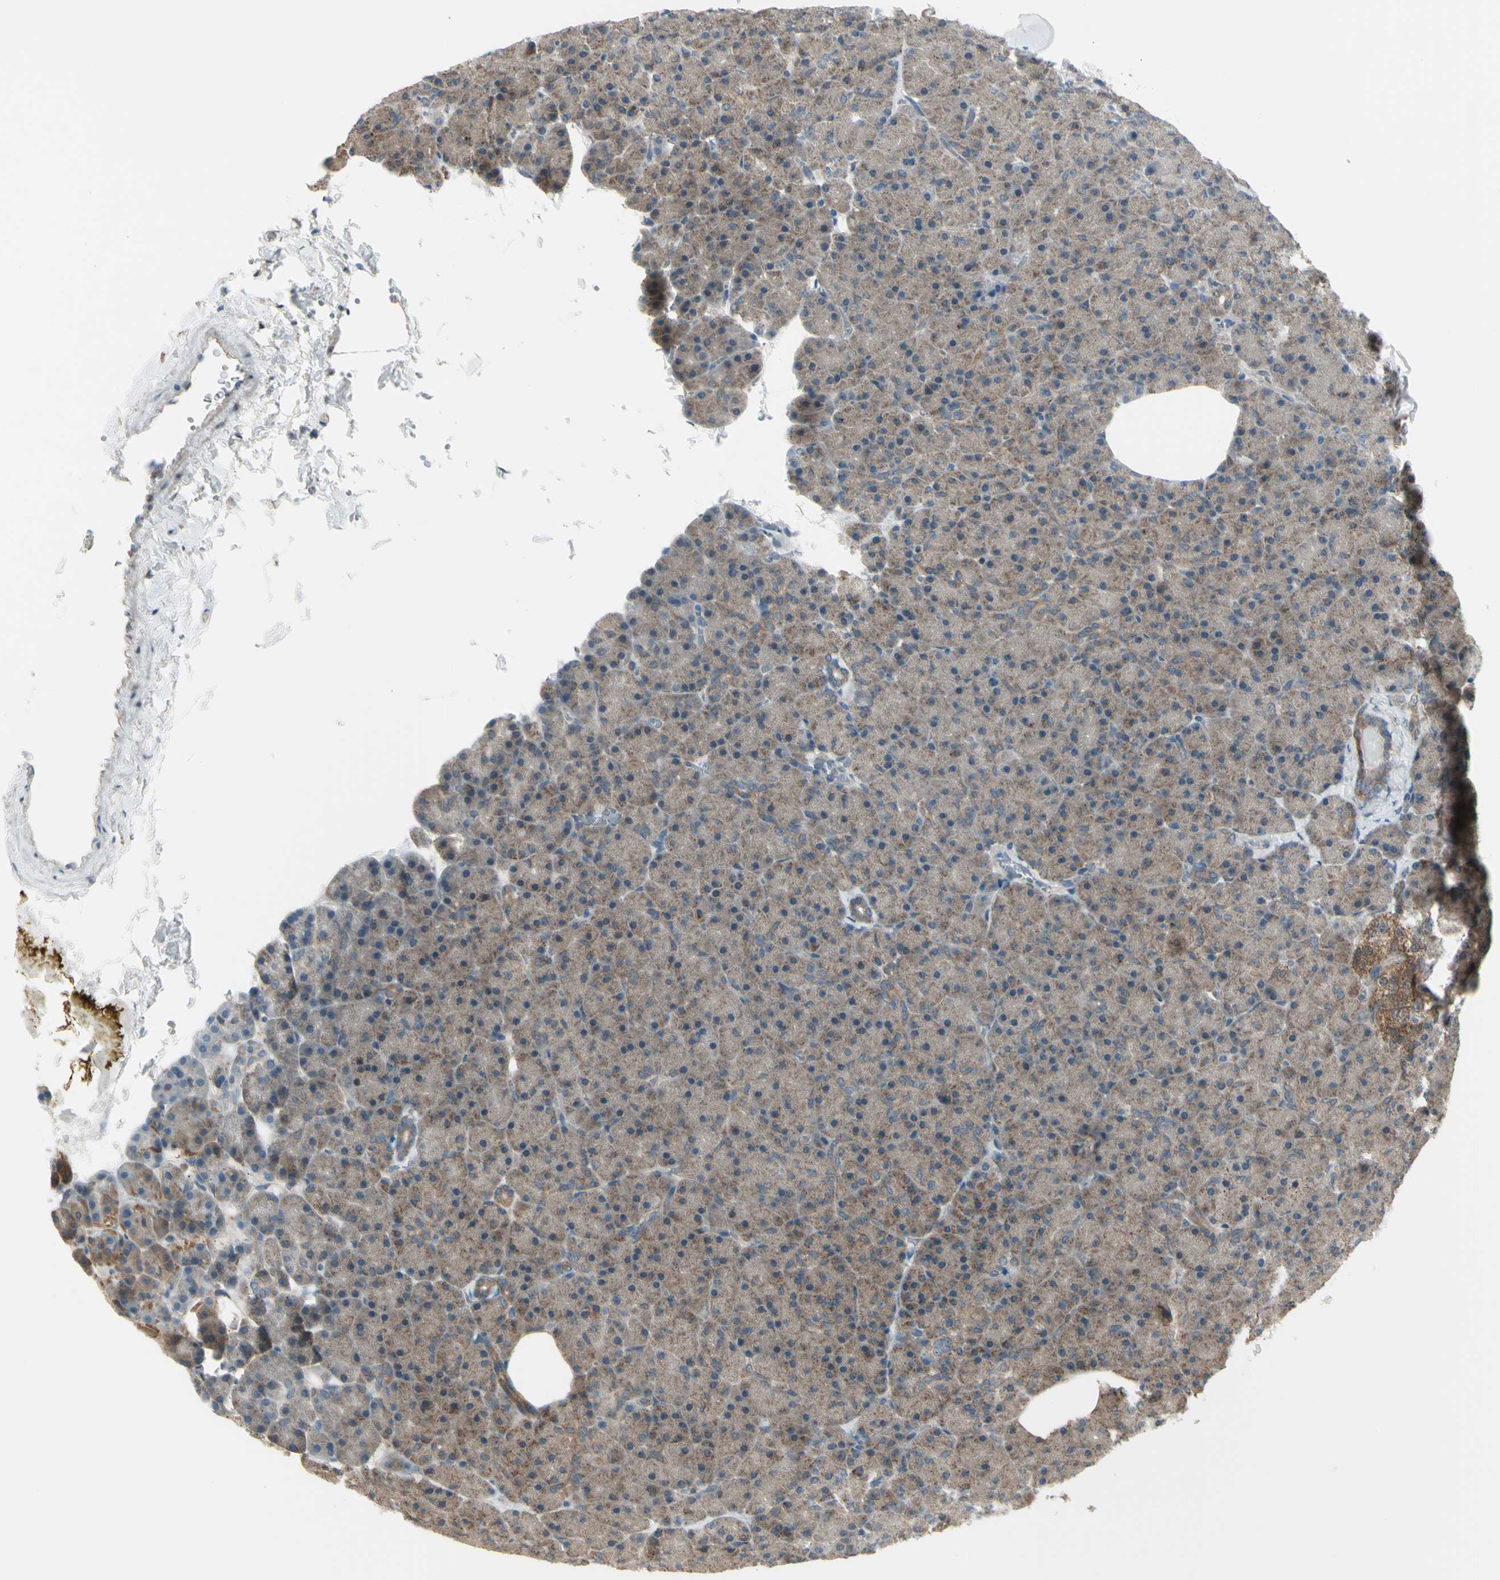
{"staining": {"intensity": "weak", "quantity": "25%-75%", "location": "cytoplasmic/membranous"}, "tissue": "pancreas", "cell_type": "Exocrine glandular cells", "image_type": "normal", "snomed": [{"axis": "morphology", "description": "Normal tissue, NOS"}, {"axis": "topography", "description": "Pancreas"}], "caption": "Protein staining by immunohistochemistry reveals weak cytoplasmic/membranous staining in about 25%-75% of exocrine glandular cells in unremarkable pancreas. The staining was performed using DAB to visualize the protein expression in brown, while the nuclei were stained in blue with hematoxylin (Magnification: 20x).", "gene": "NAXD", "patient": {"sex": "female", "age": 35}}